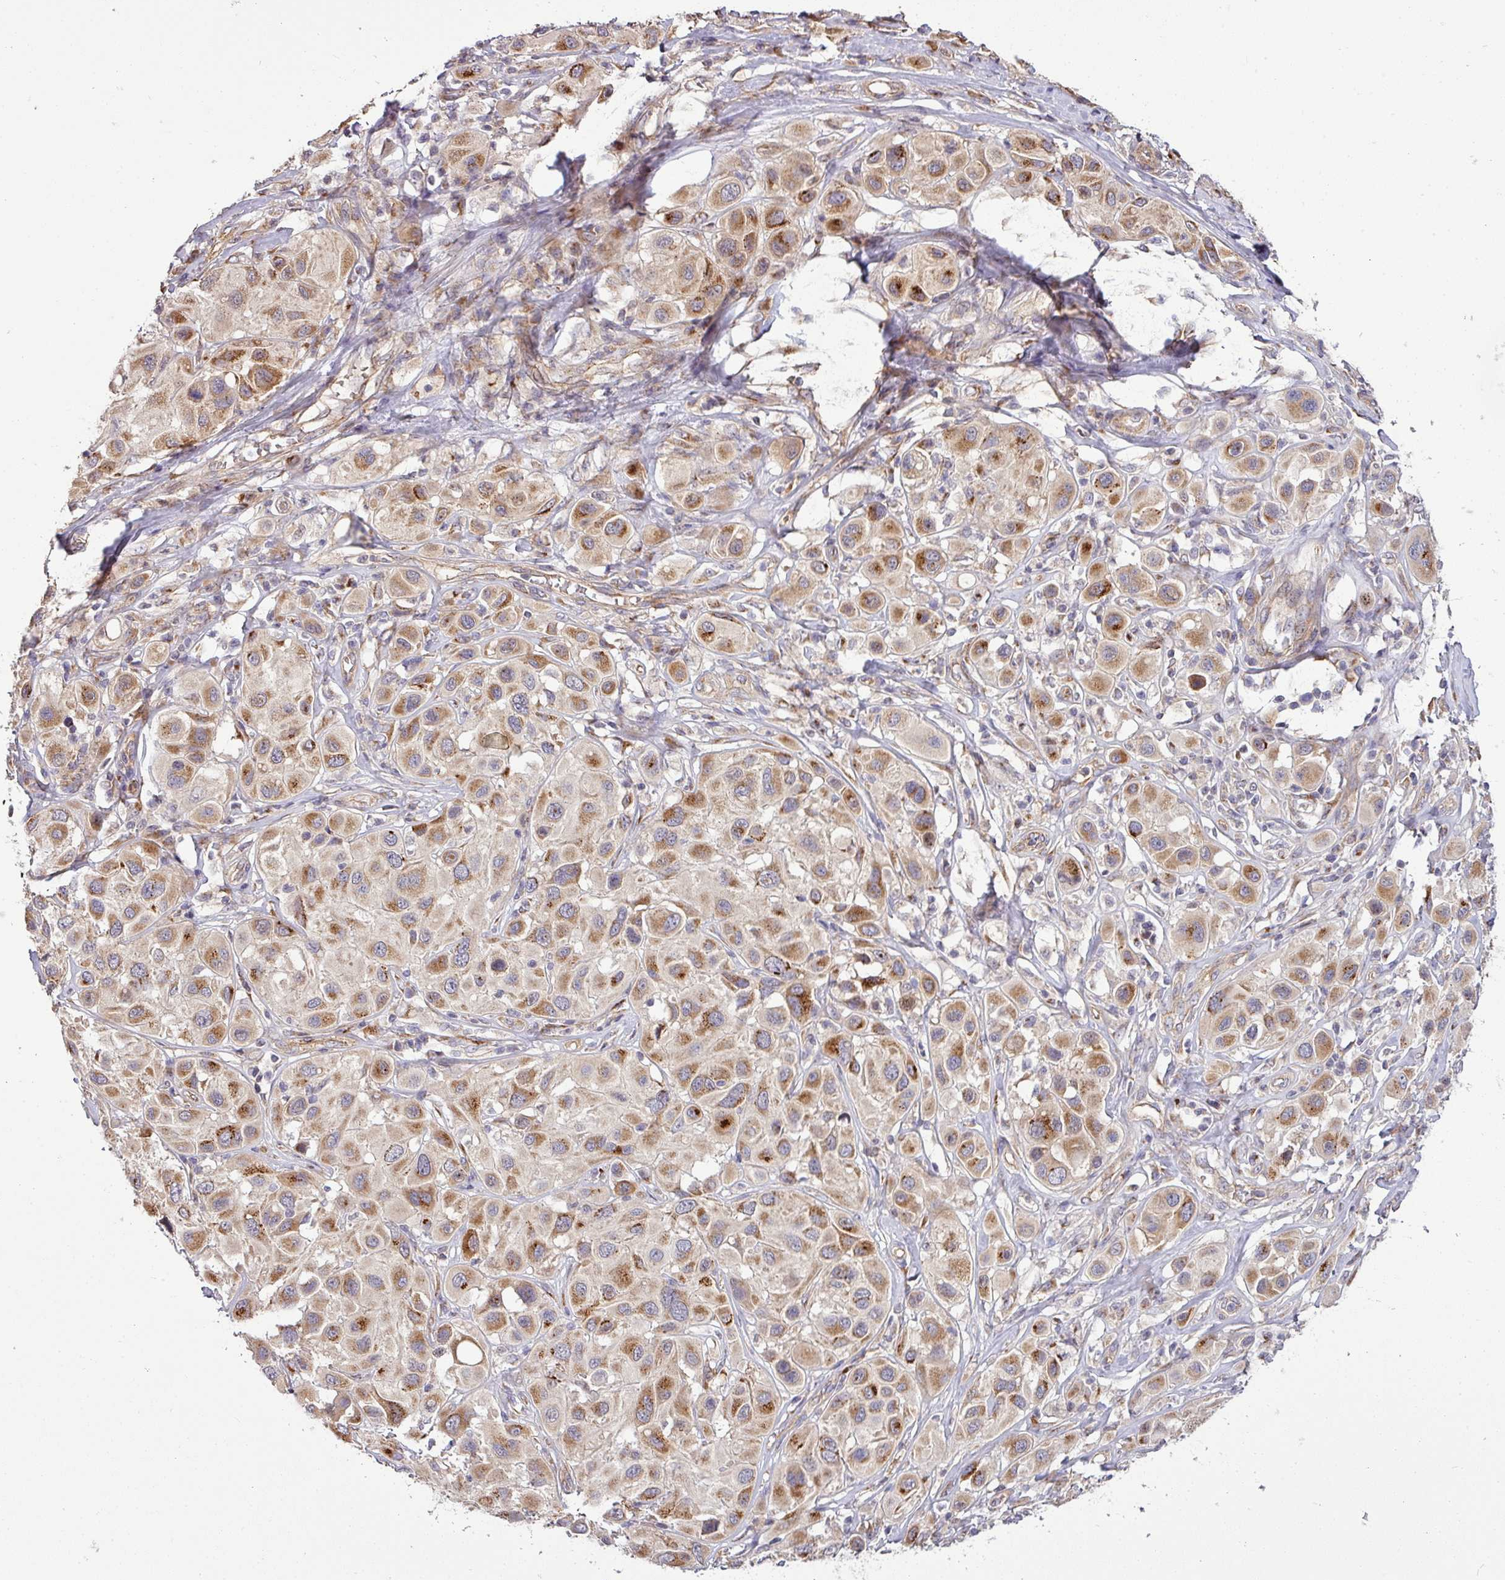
{"staining": {"intensity": "strong", "quantity": ">75%", "location": "cytoplasmic/membranous"}, "tissue": "melanoma", "cell_type": "Tumor cells", "image_type": "cancer", "snomed": [{"axis": "morphology", "description": "Malignant melanoma, Metastatic site"}, {"axis": "topography", "description": "Skin"}], "caption": "Melanoma stained with a protein marker reveals strong staining in tumor cells.", "gene": "TIMMDC1", "patient": {"sex": "male", "age": 41}}